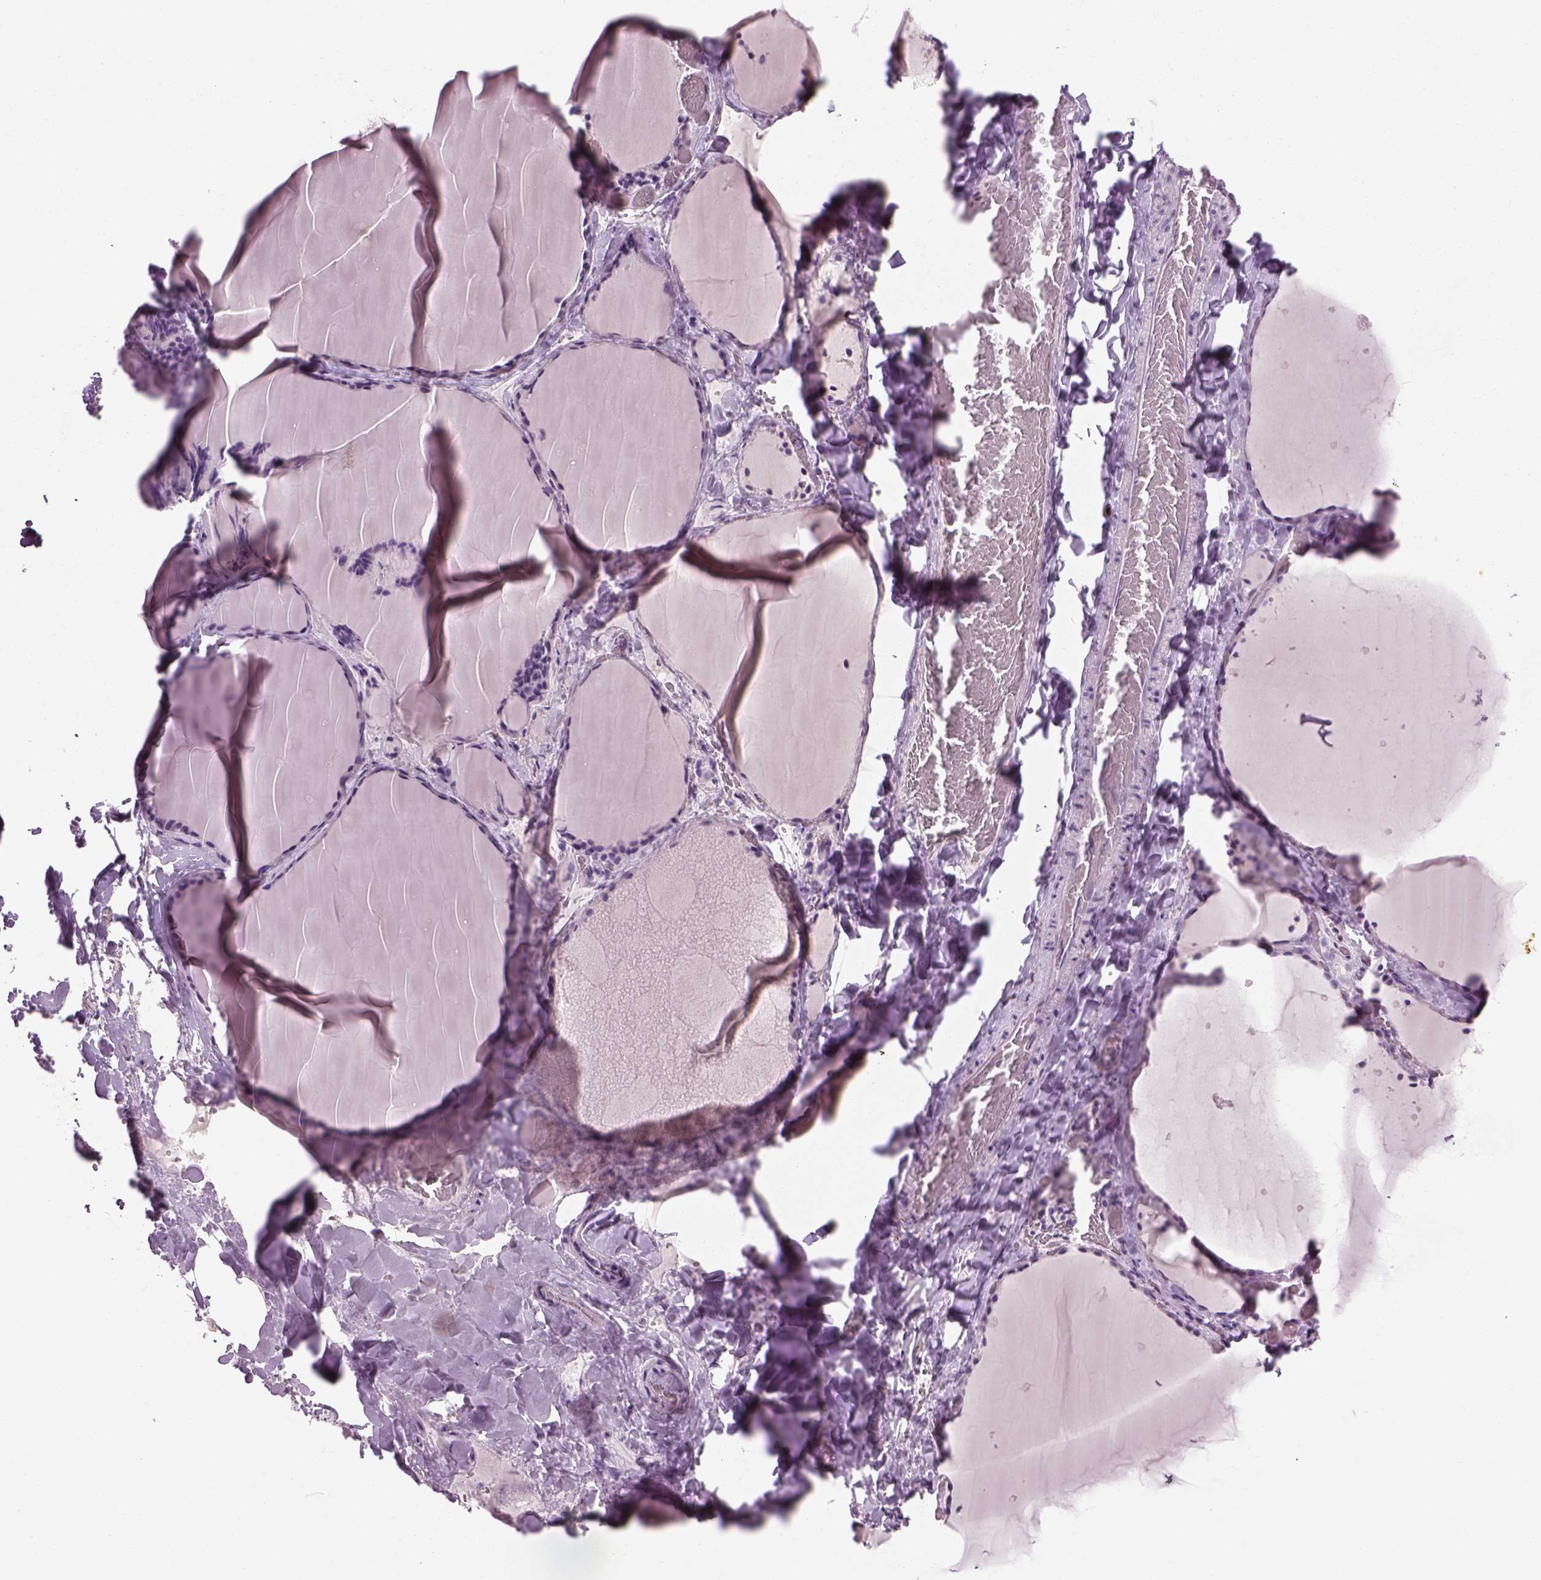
{"staining": {"intensity": "negative", "quantity": "none", "location": "none"}, "tissue": "thyroid gland", "cell_type": "Glandular cells", "image_type": "normal", "snomed": [{"axis": "morphology", "description": "Normal tissue, NOS"}, {"axis": "topography", "description": "Thyroid gland"}], "caption": "DAB (3,3'-diaminobenzidine) immunohistochemical staining of normal thyroid gland exhibits no significant expression in glandular cells.", "gene": "TH", "patient": {"sex": "female", "age": 36}}